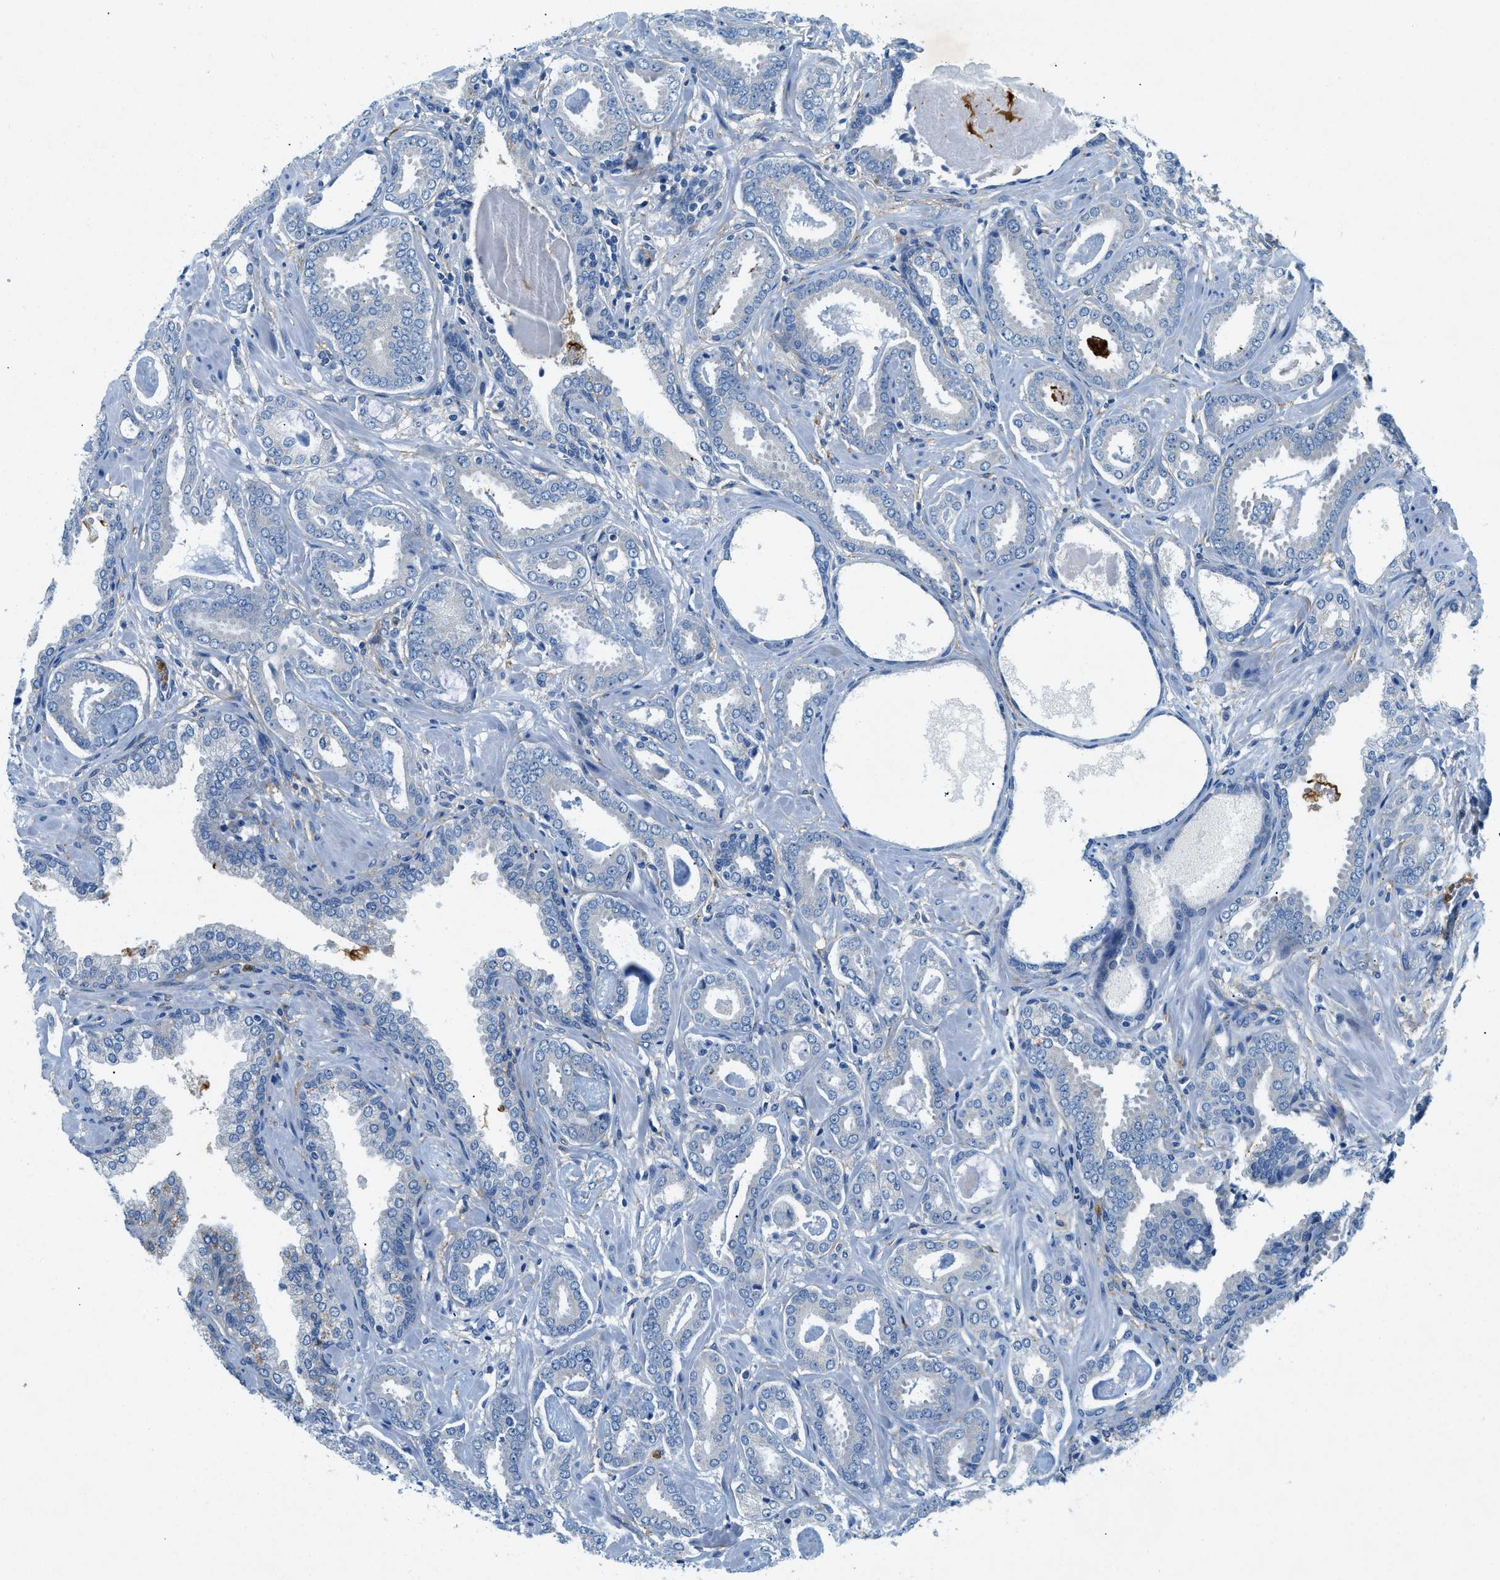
{"staining": {"intensity": "negative", "quantity": "none", "location": "none"}, "tissue": "prostate cancer", "cell_type": "Tumor cells", "image_type": "cancer", "snomed": [{"axis": "morphology", "description": "Adenocarcinoma, Low grade"}, {"axis": "topography", "description": "Prostate"}], "caption": "Adenocarcinoma (low-grade) (prostate) was stained to show a protein in brown. There is no significant staining in tumor cells.", "gene": "ZDHHC13", "patient": {"sex": "male", "age": 53}}